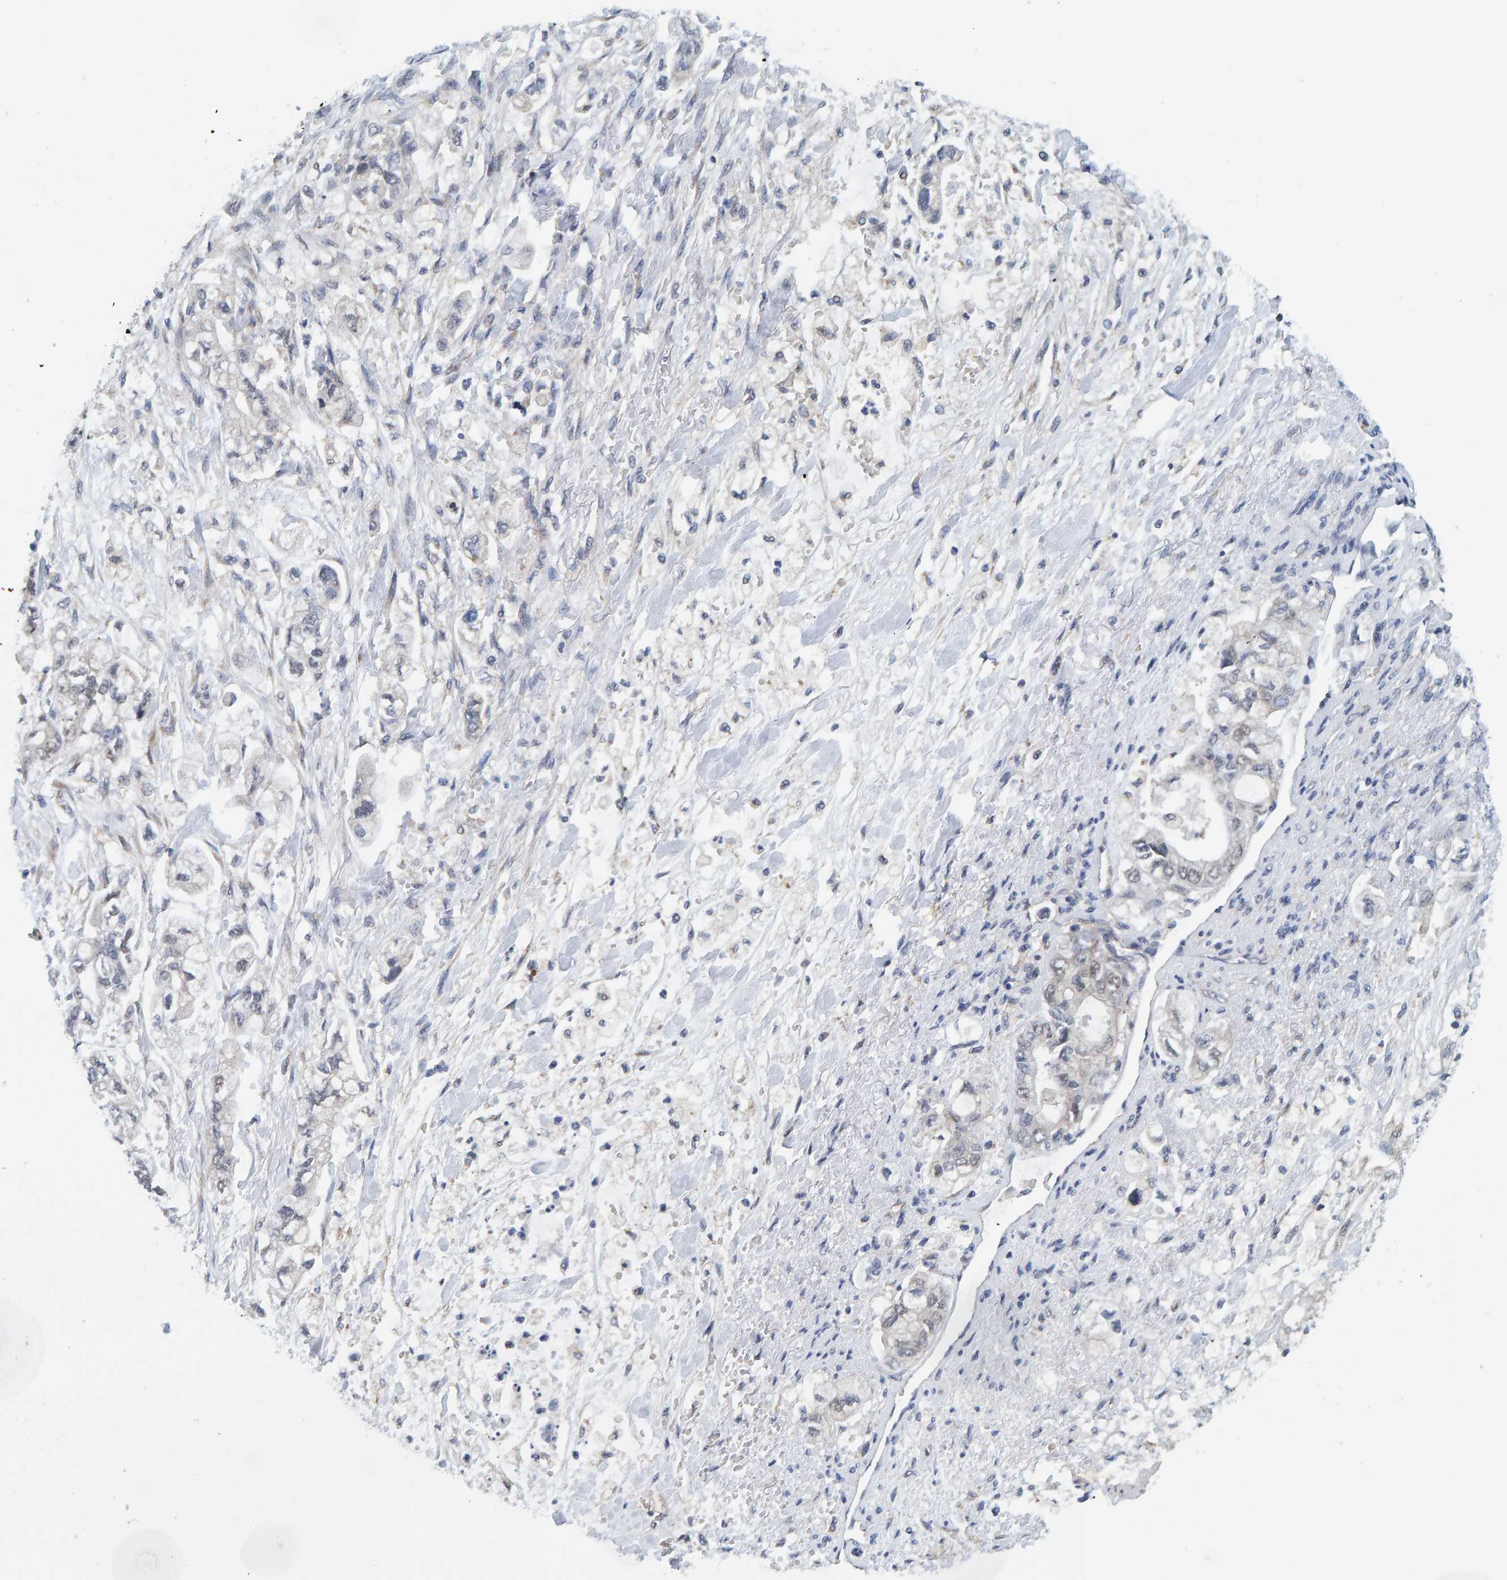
{"staining": {"intensity": "weak", "quantity": "<25%", "location": "cytoplasmic/membranous"}, "tissue": "stomach cancer", "cell_type": "Tumor cells", "image_type": "cancer", "snomed": [{"axis": "morphology", "description": "Normal tissue, NOS"}, {"axis": "morphology", "description": "Adenocarcinoma, NOS"}, {"axis": "topography", "description": "Stomach"}], "caption": "Protein analysis of stomach cancer reveals no significant expression in tumor cells.", "gene": "SCRN2", "patient": {"sex": "male", "age": 62}}